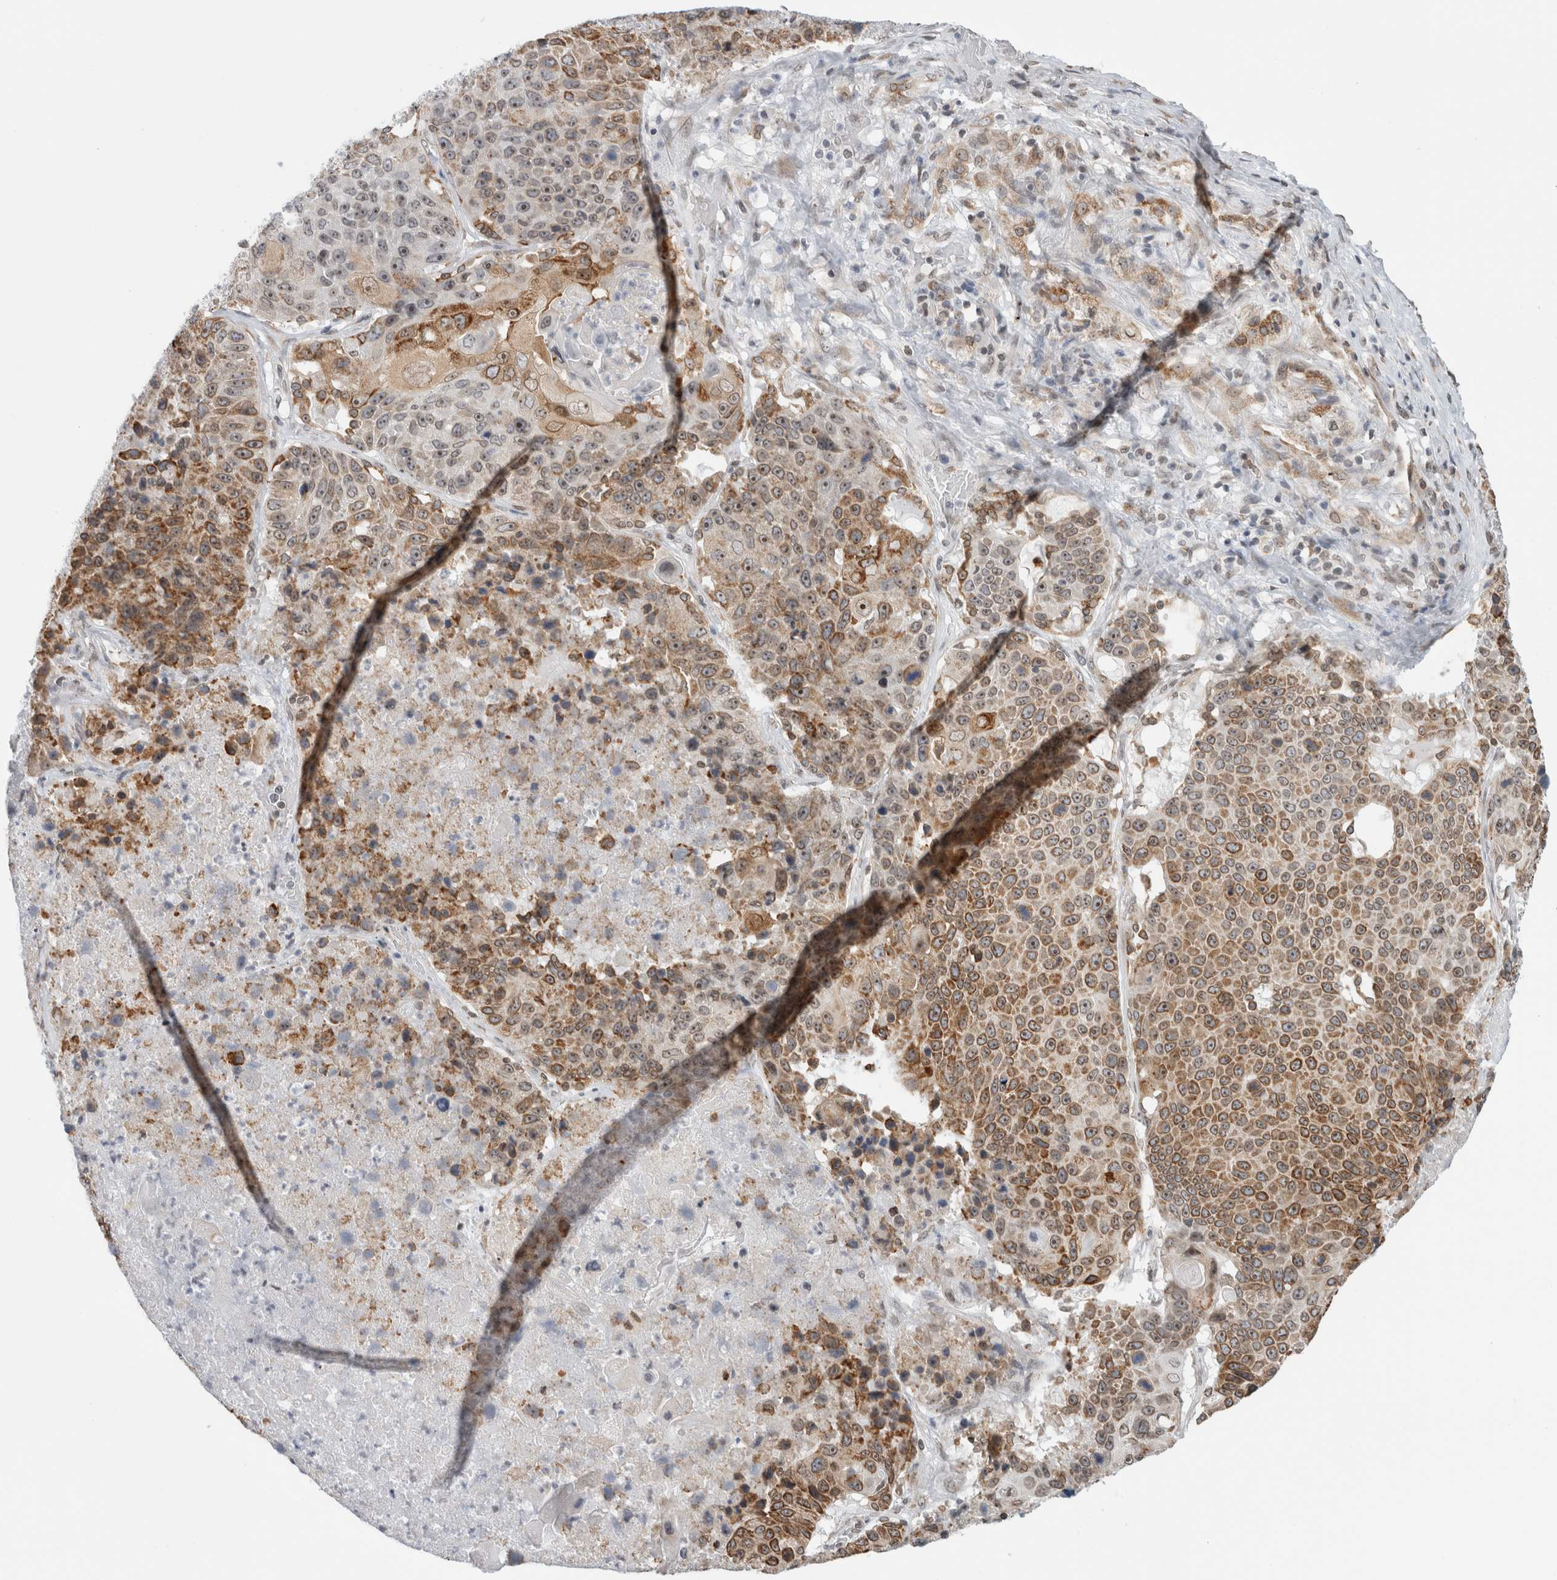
{"staining": {"intensity": "moderate", "quantity": ">75%", "location": "cytoplasmic/membranous,nuclear"}, "tissue": "lung cancer", "cell_type": "Tumor cells", "image_type": "cancer", "snomed": [{"axis": "morphology", "description": "Squamous cell carcinoma, NOS"}, {"axis": "topography", "description": "Lung"}], "caption": "About >75% of tumor cells in human lung squamous cell carcinoma exhibit moderate cytoplasmic/membranous and nuclear protein staining as visualized by brown immunohistochemical staining.", "gene": "RBMX2", "patient": {"sex": "male", "age": 61}}